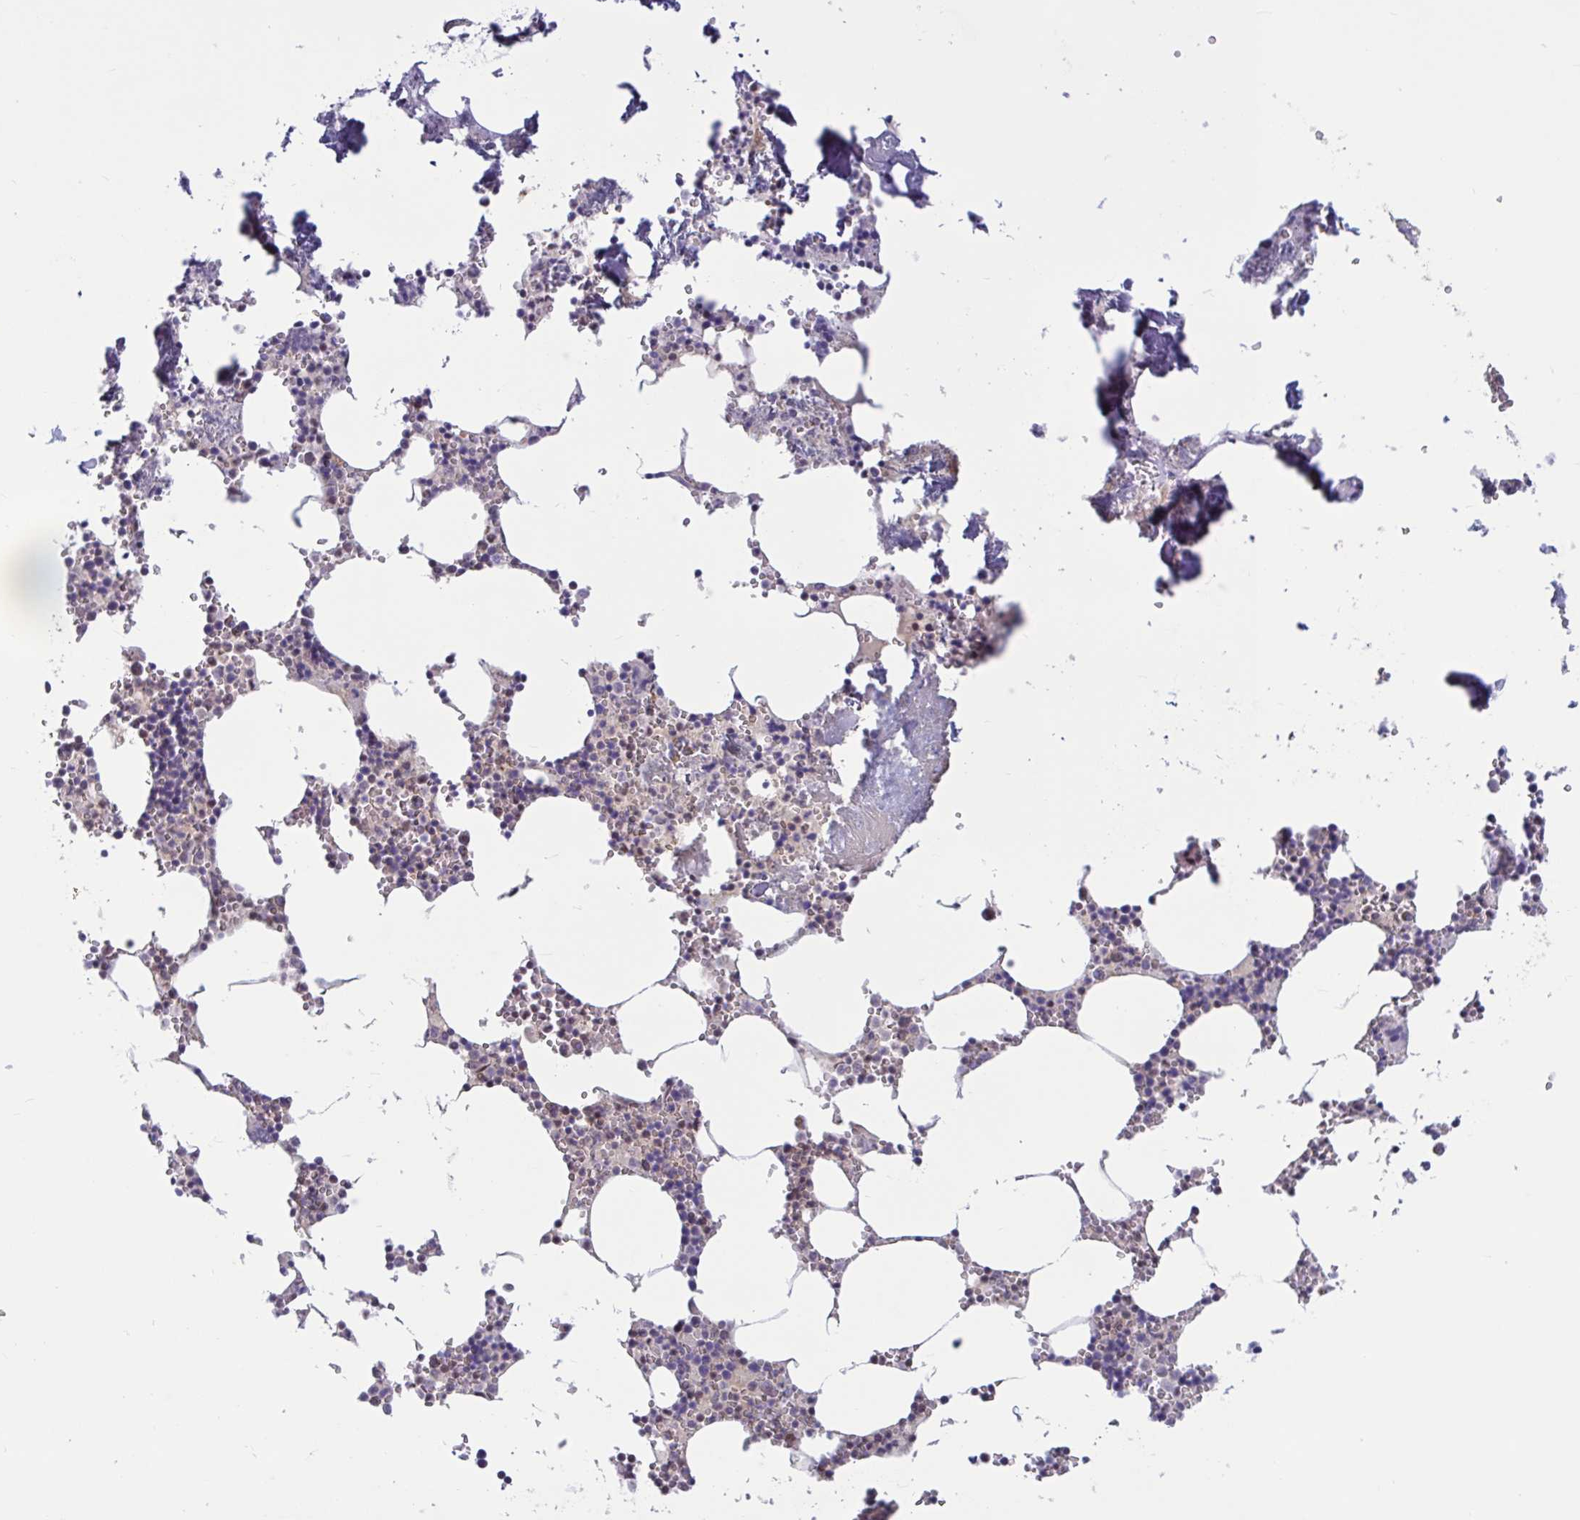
{"staining": {"intensity": "weak", "quantity": "<25%", "location": "nuclear"}, "tissue": "bone marrow", "cell_type": "Hematopoietic cells", "image_type": "normal", "snomed": [{"axis": "morphology", "description": "Normal tissue, NOS"}, {"axis": "topography", "description": "Bone marrow"}], "caption": "An immunohistochemistry photomicrograph of unremarkable bone marrow is shown. There is no staining in hematopoietic cells of bone marrow. (Brightfield microscopy of DAB immunohistochemistry at high magnification).", "gene": "TSN", "patient": {"sex": "male", "age": 54}}